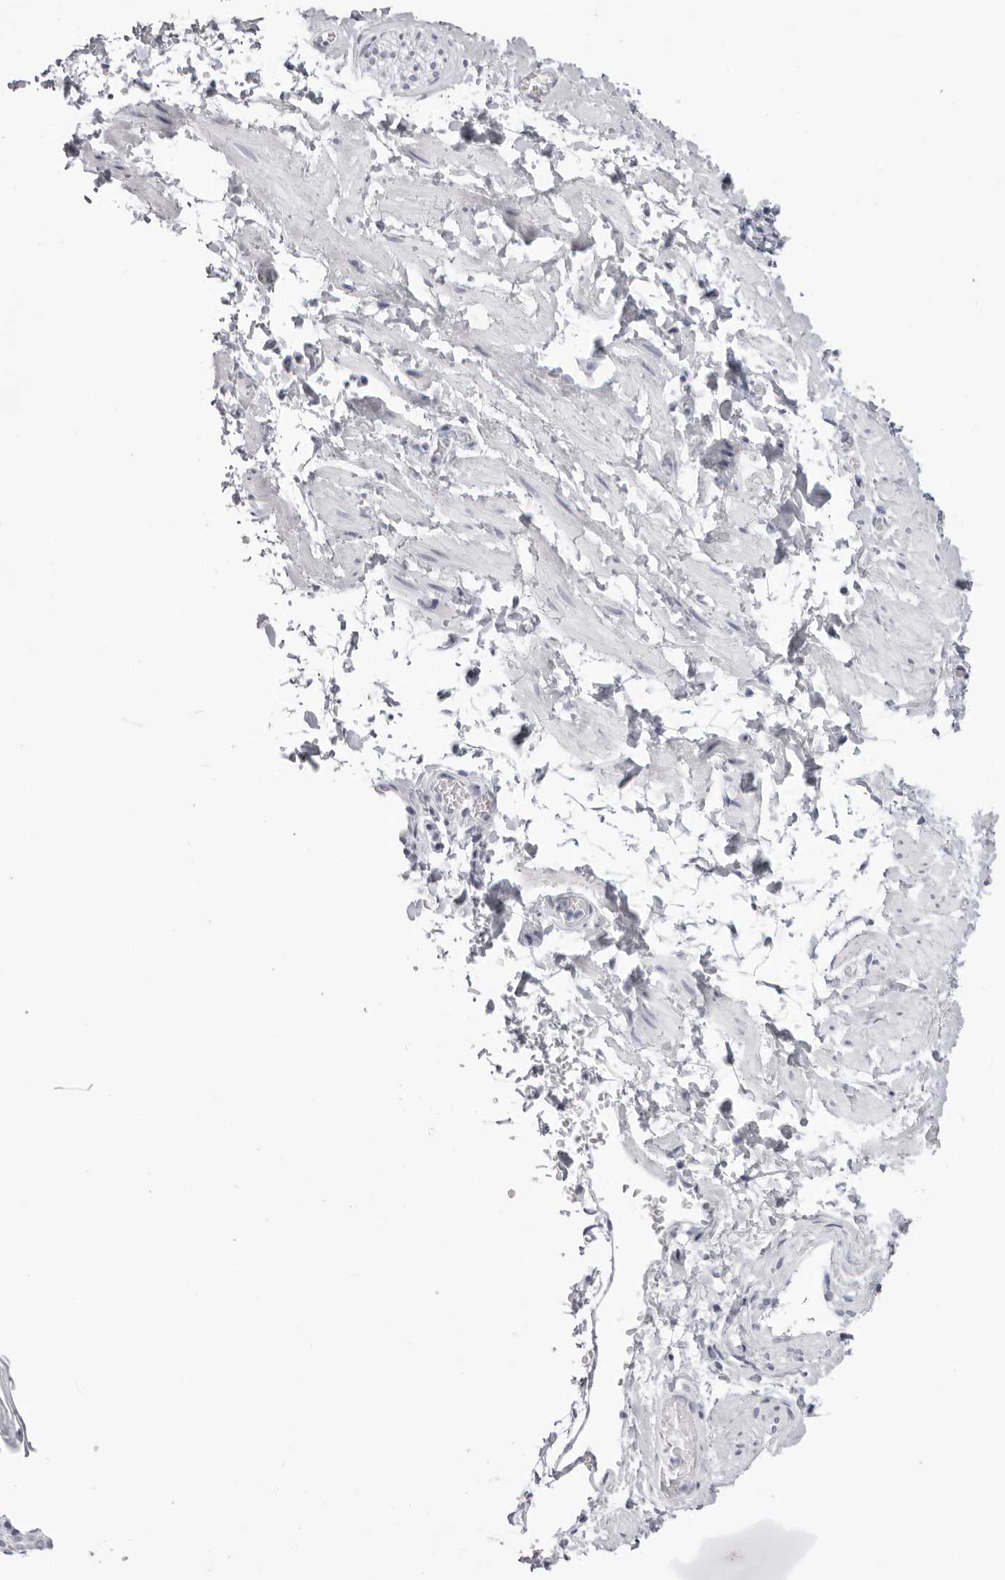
{"staining": {"intensity": "negative", "quantity": "none", "location": "none"}, "tissue": "vagina", "cell_type": "Squamous epithelial cells", "image_type": "normal", "snomed": [{"axis": "morphology", "description": "Normal tissue, NOS"}, {"axis": "topography", "description": "Vagina"}], "caption": "Vagina stained for a protein using immunohistochemistry (IHC) demonstrates no staining squamous epithelial cells.", "gene": "RHO", "patient": {"sex": "female", "age": 32}}